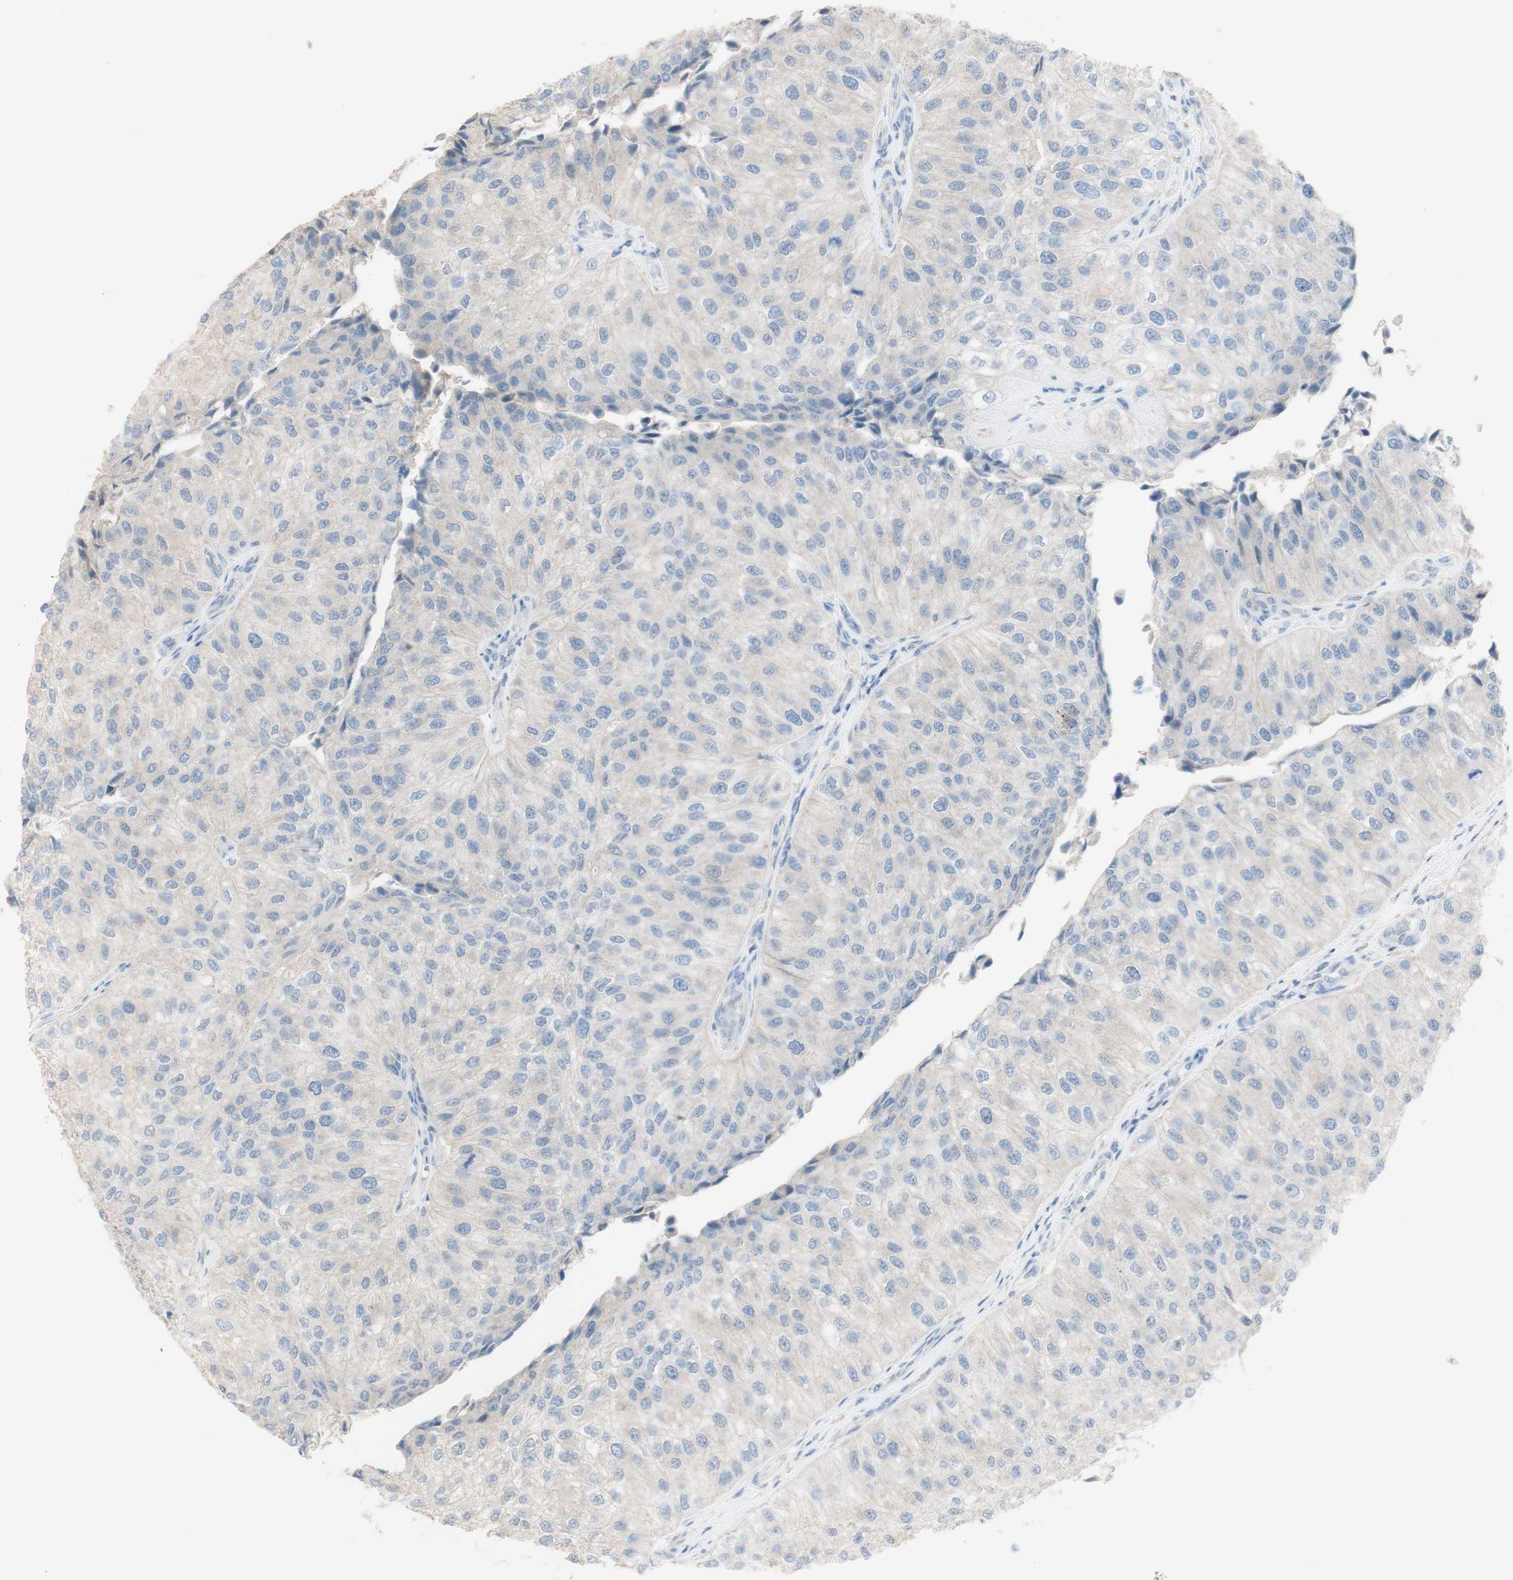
{"staining": {"intensity": "negative", "quantity": "none", "location": "none"}, "tissue": "urothelial cancer", "cell_type": "Tumor cells", "image_type": "cancer", "snomed": [{"axis": "morphology", "description": "Urothelial carcinoma, High grade"}, {"axis": "topography", "description": "Kidney"}, {"axis": "topography", "description": "Urinary bladder"}], "caption": "IHC of high-grade urothelial carcinoma demonstrates no staining in tumor cells.", "gene": "ART3", "patient": {"sex": "male", "age": 77}}